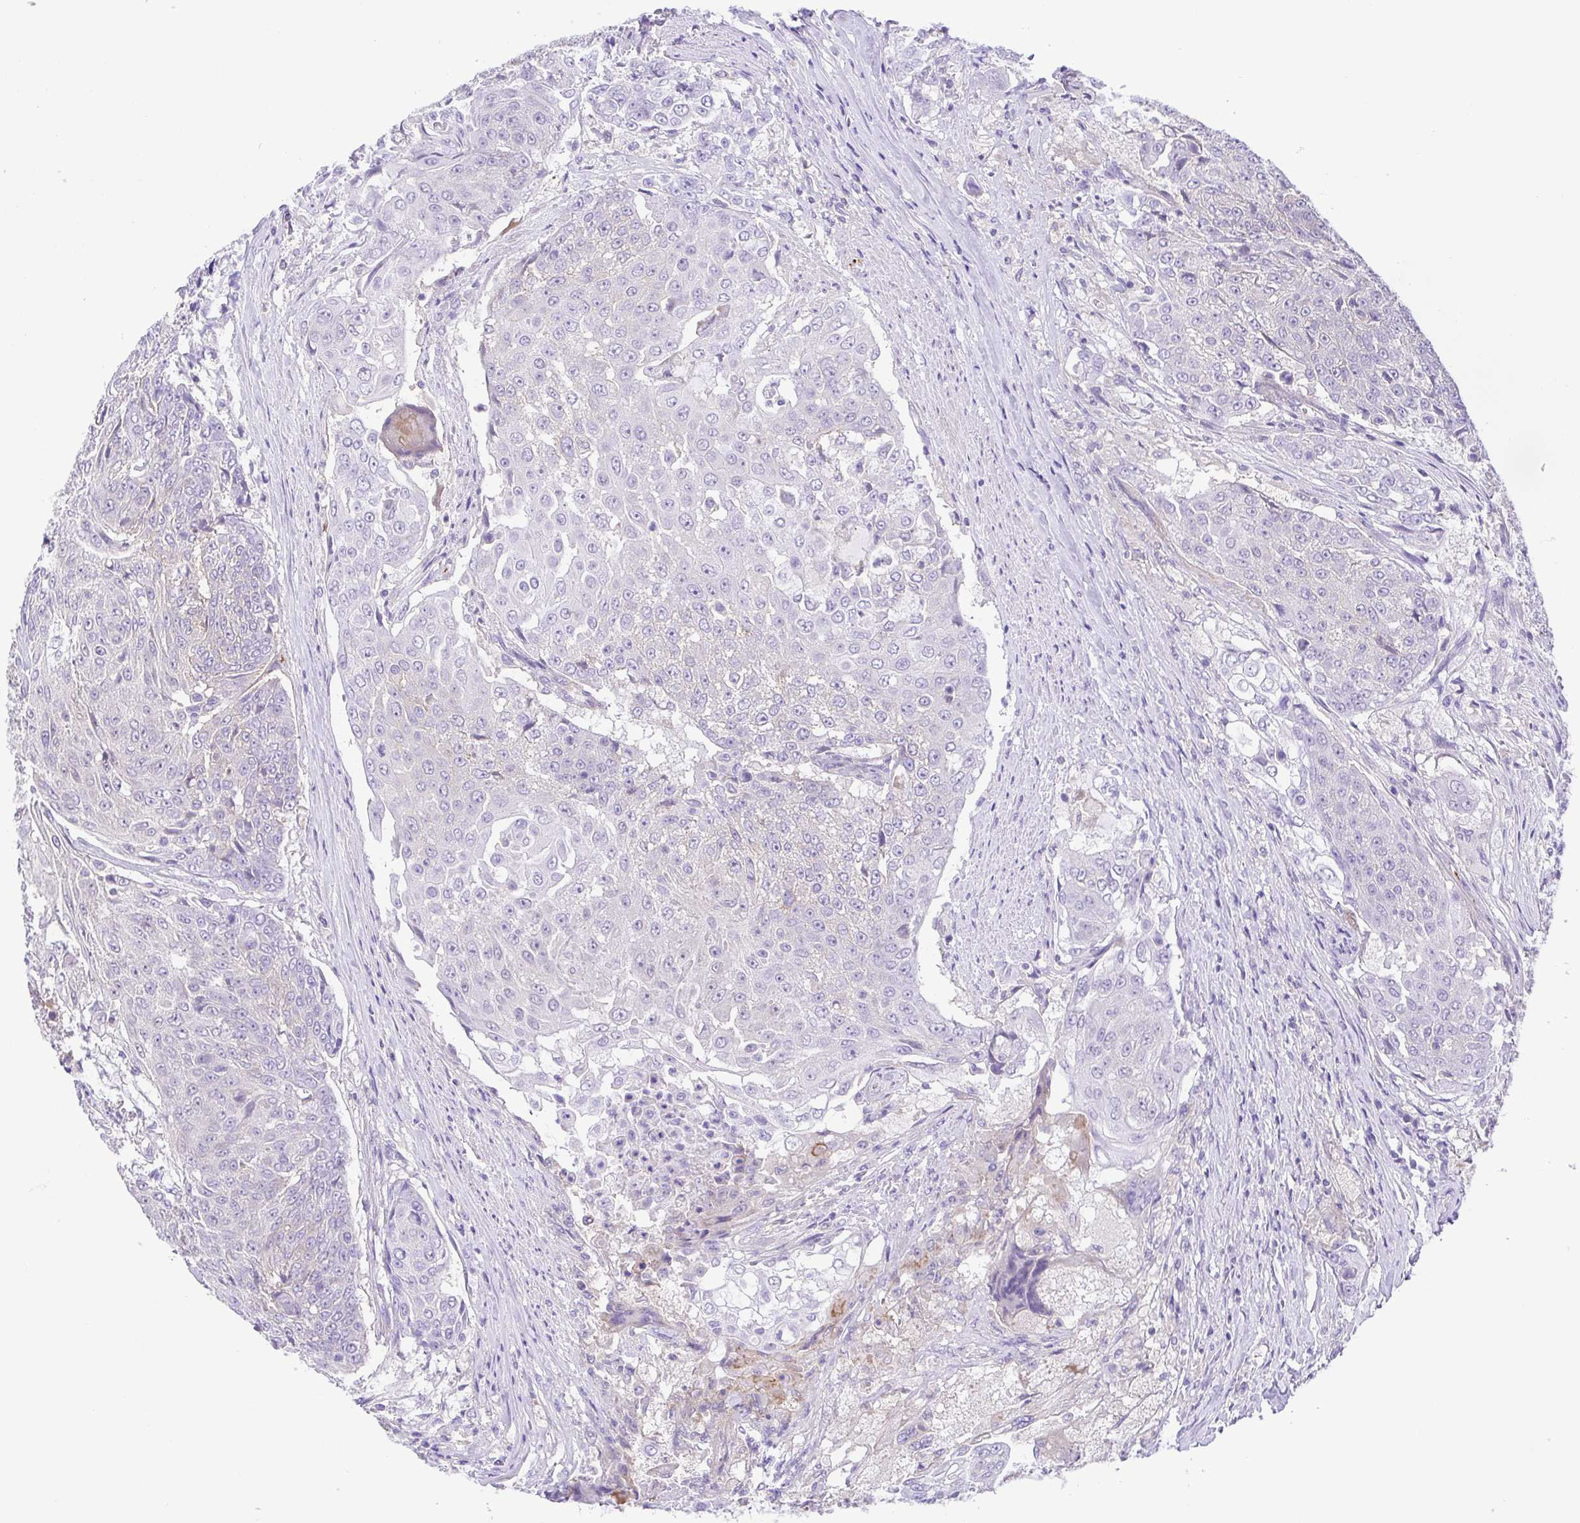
{"staining": {"intensity": "negative", "quantity": "none", "location": "none"}, "tissue": "urothelial cancer", "cell_type": "Tumor cells", "image_type": "cancer", "snomed": [{"axis": "morphology", "description": "Urothelial carcinoma, High grade"}, {"axis": "topography", "description": "Urinary bladder"}], "caption": "Immunohistochemical staining of urothelial cancer demonstrates no significant staining in tumor cells.", "gene": "PRR14L", "patient": {"sex": "female", "age": 63}}